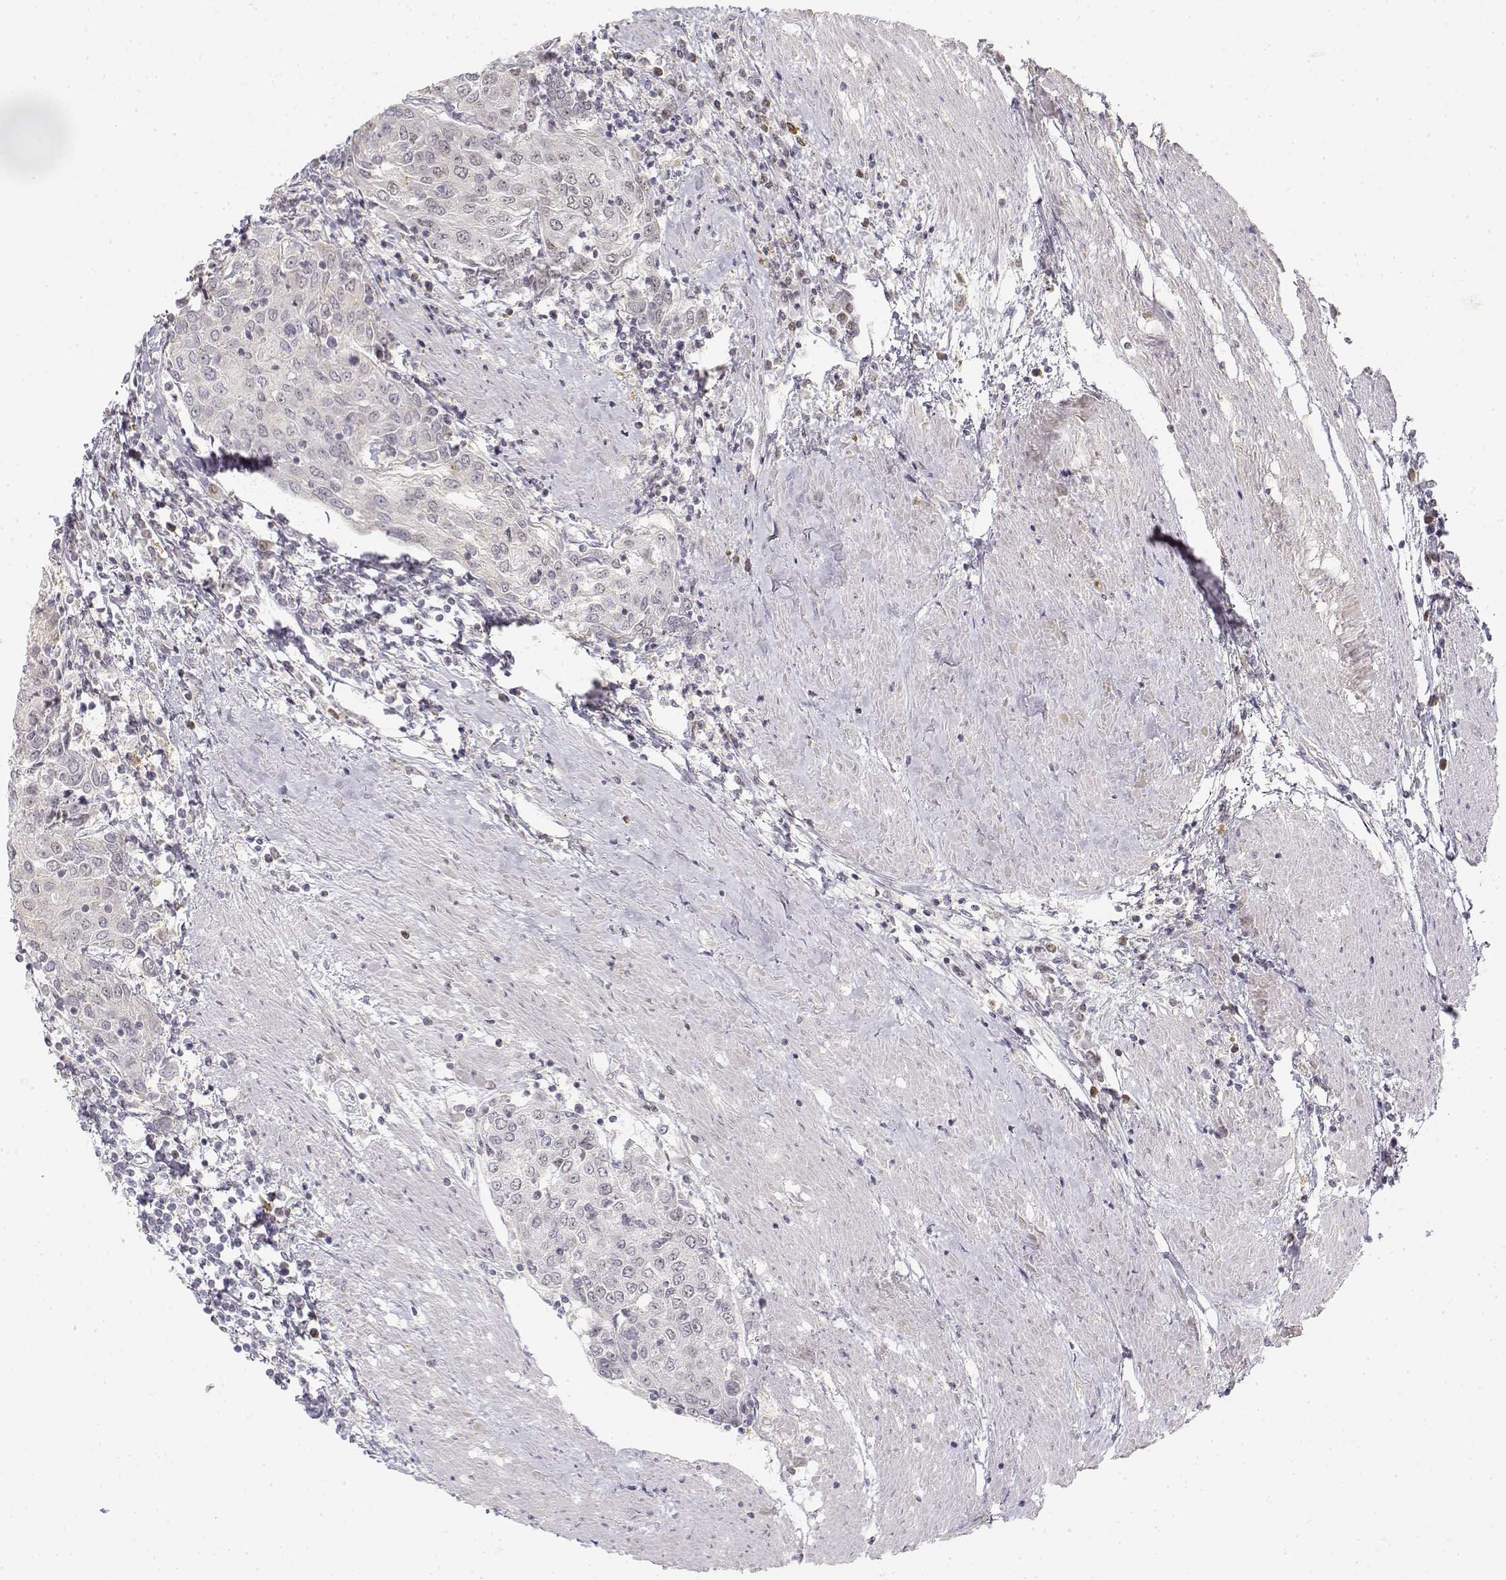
{"staining": {"intensity": "negative", "quantity": "none", "location": "none"}, "tissue": "urothelial cancer", "cell_type": "Tumor cells", "image_type": "cancer", "snomed": [{"axis": "morphology", "description": "Urothelial carcinoma, High grade"}, {"axis": "topography", "description": "Urinary bladder"}], "caption": "There is no significant positivity in tumor cells of urothelial cancer. The staining was performed using DAB (3,3'-diaminobenzidine) to visualize the protein expression in brown, while the nuclei were stained in blue with hematoxylin (Magnification: 20x).", "gene": "GLIPR1L2", "patient": {"sex": "female", "age": 85}}